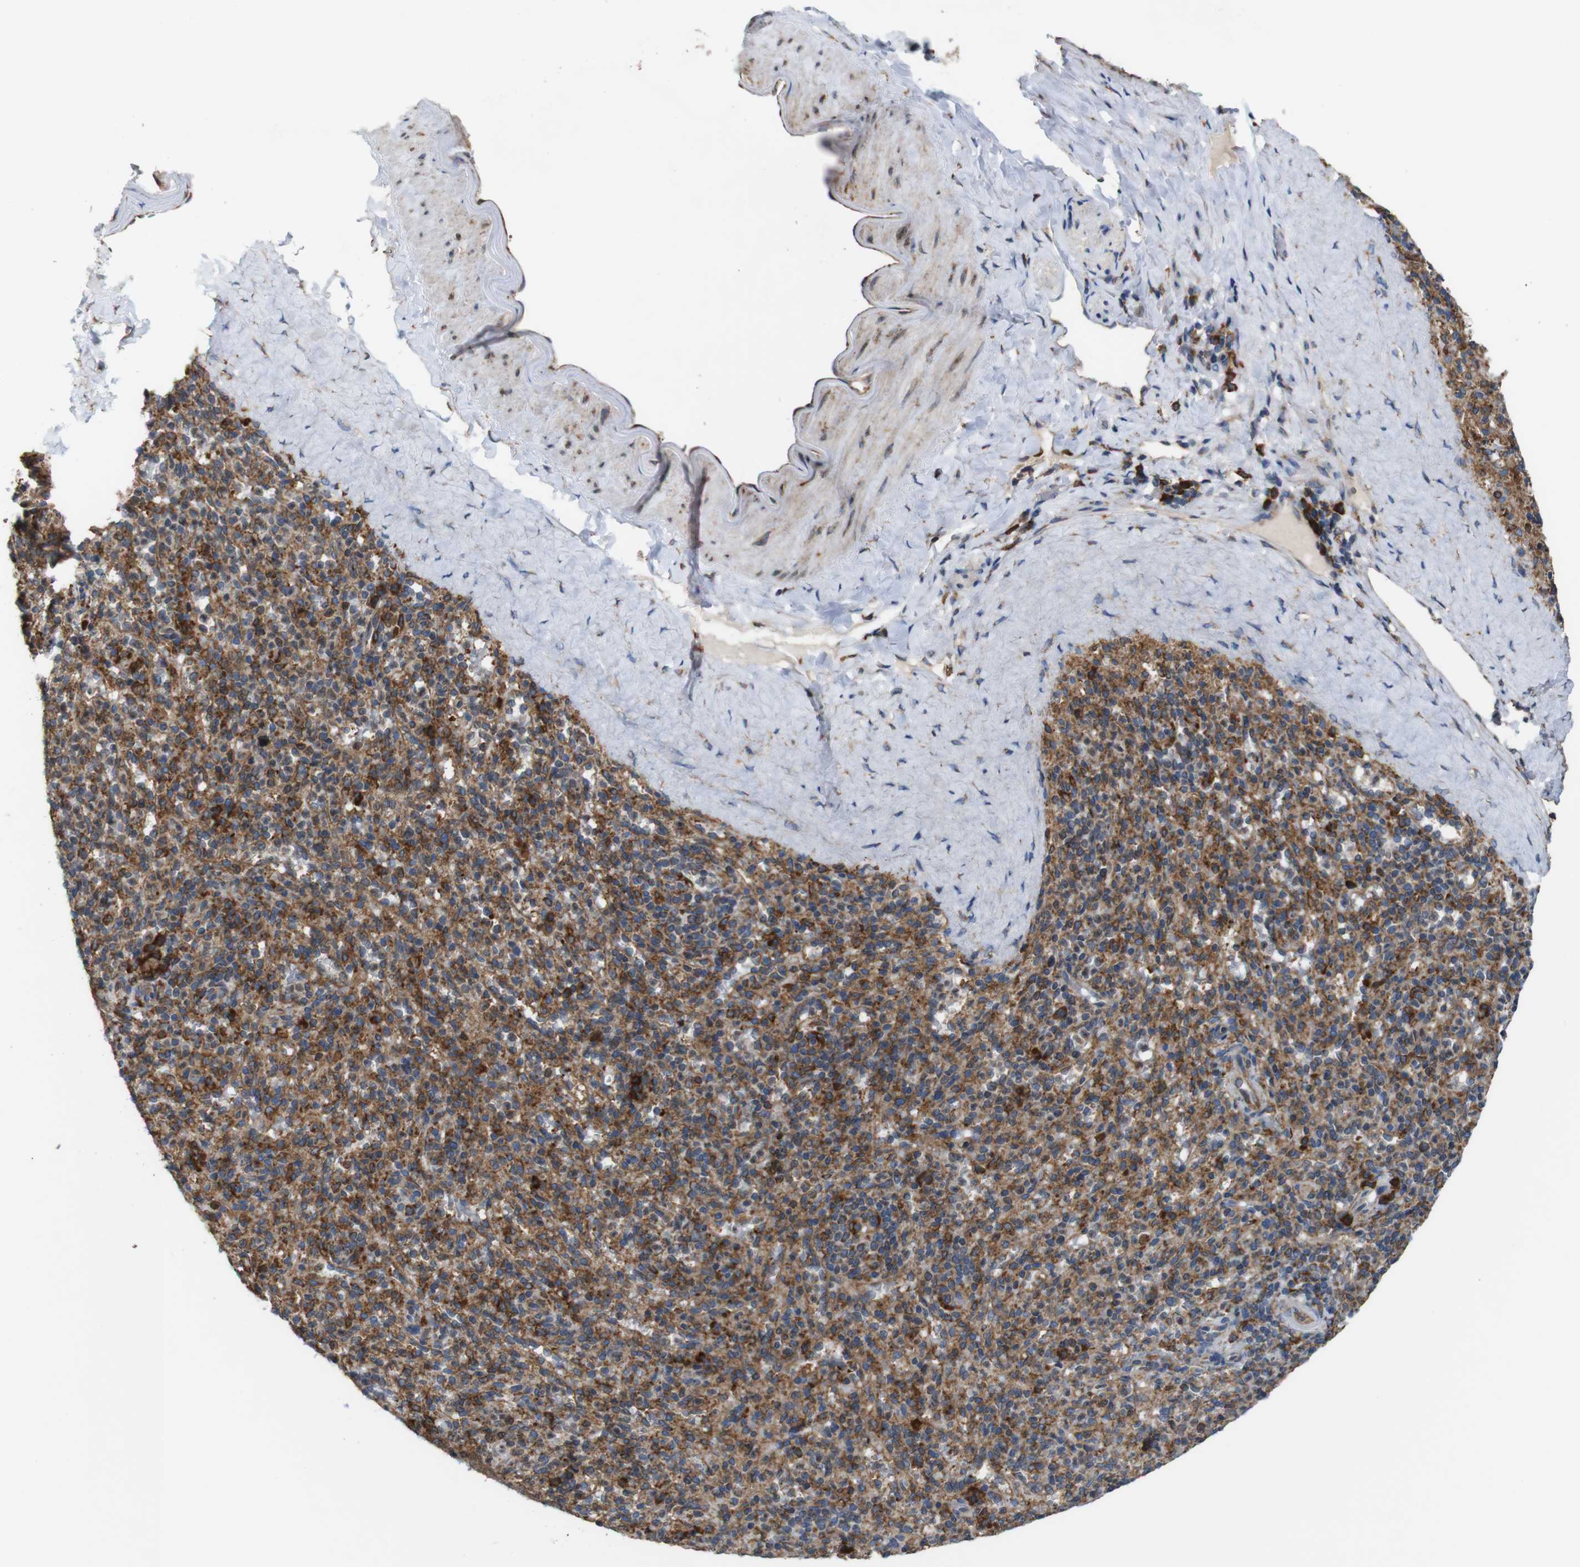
{"staining": {"intensity": "moderate", "quantity": ">75%", "location": "cytoplasmic/membranous"}, "tissue": "spleen", "cell_type": "Cells in red pulp", "image_type": "normal", "snomed": [{"axis": "morphology", "description": "Normal tissue, NOS"}, {"axis": "topography", "description": "Spleen"}], "caption": "Immunohistochemical staining of normal human spleen shows moderate cytoplasmic/membranous protein positivity in about >75% of cells in red pulp. (DAB (3,3'-diaminobenzidine) IHC with brightfield microscopy, high magnification).", "gene": "UGGT1", "patient": {"sex": "male", "age": 36}}